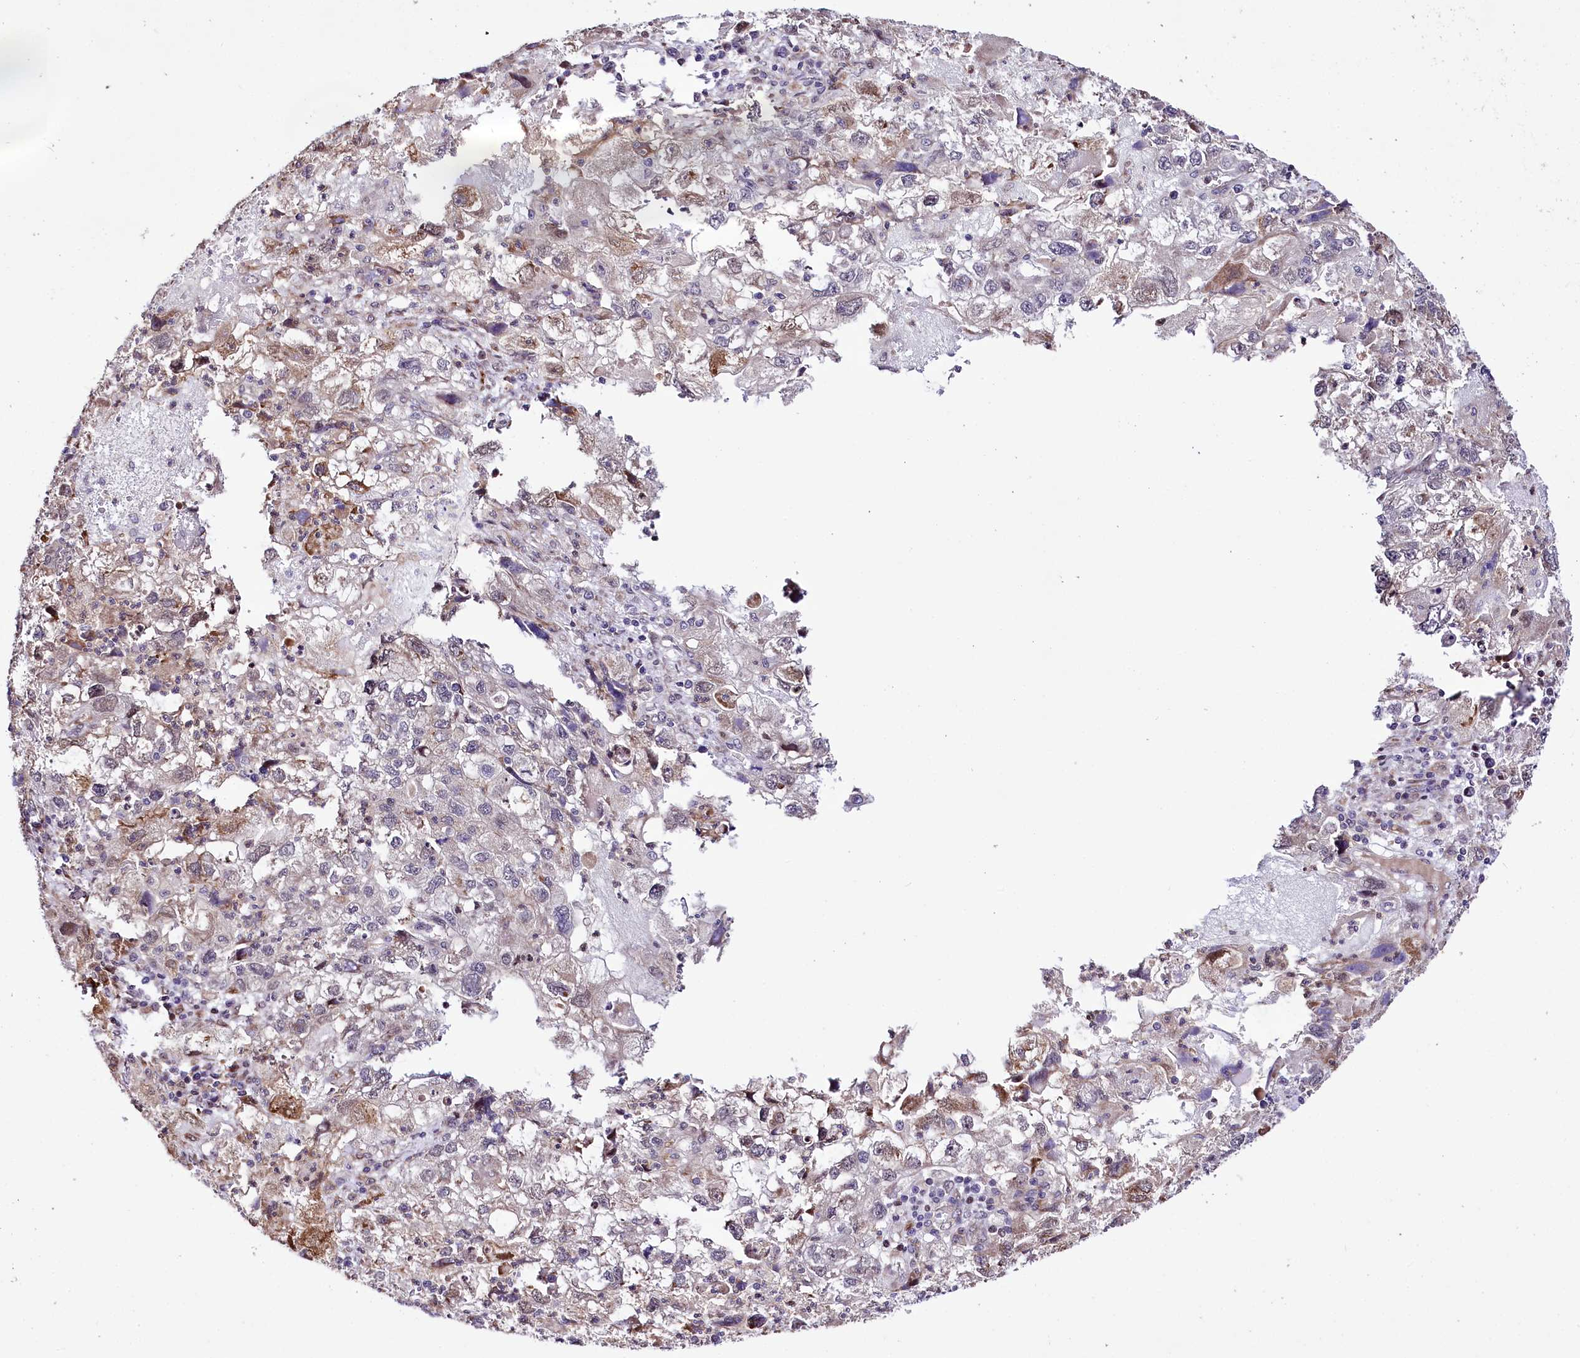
{"staining": {"intensity": "negative", "quantity": "none", "location": "none"}, "tissue": "endometrial cancer", "cell_type": "Tumor cells", "image_type": "cancer", "snomed": [{"axis": "morphology", "description": "Adenocarcinoma, NOS"}, {"axis": "topography", "description": "Endometrium"}], "caption": "IHC of human endometrial cancer displays no staining in tumor cells.", "gene": "CUTC", "patient": {"sex": "female", "age": 49}}